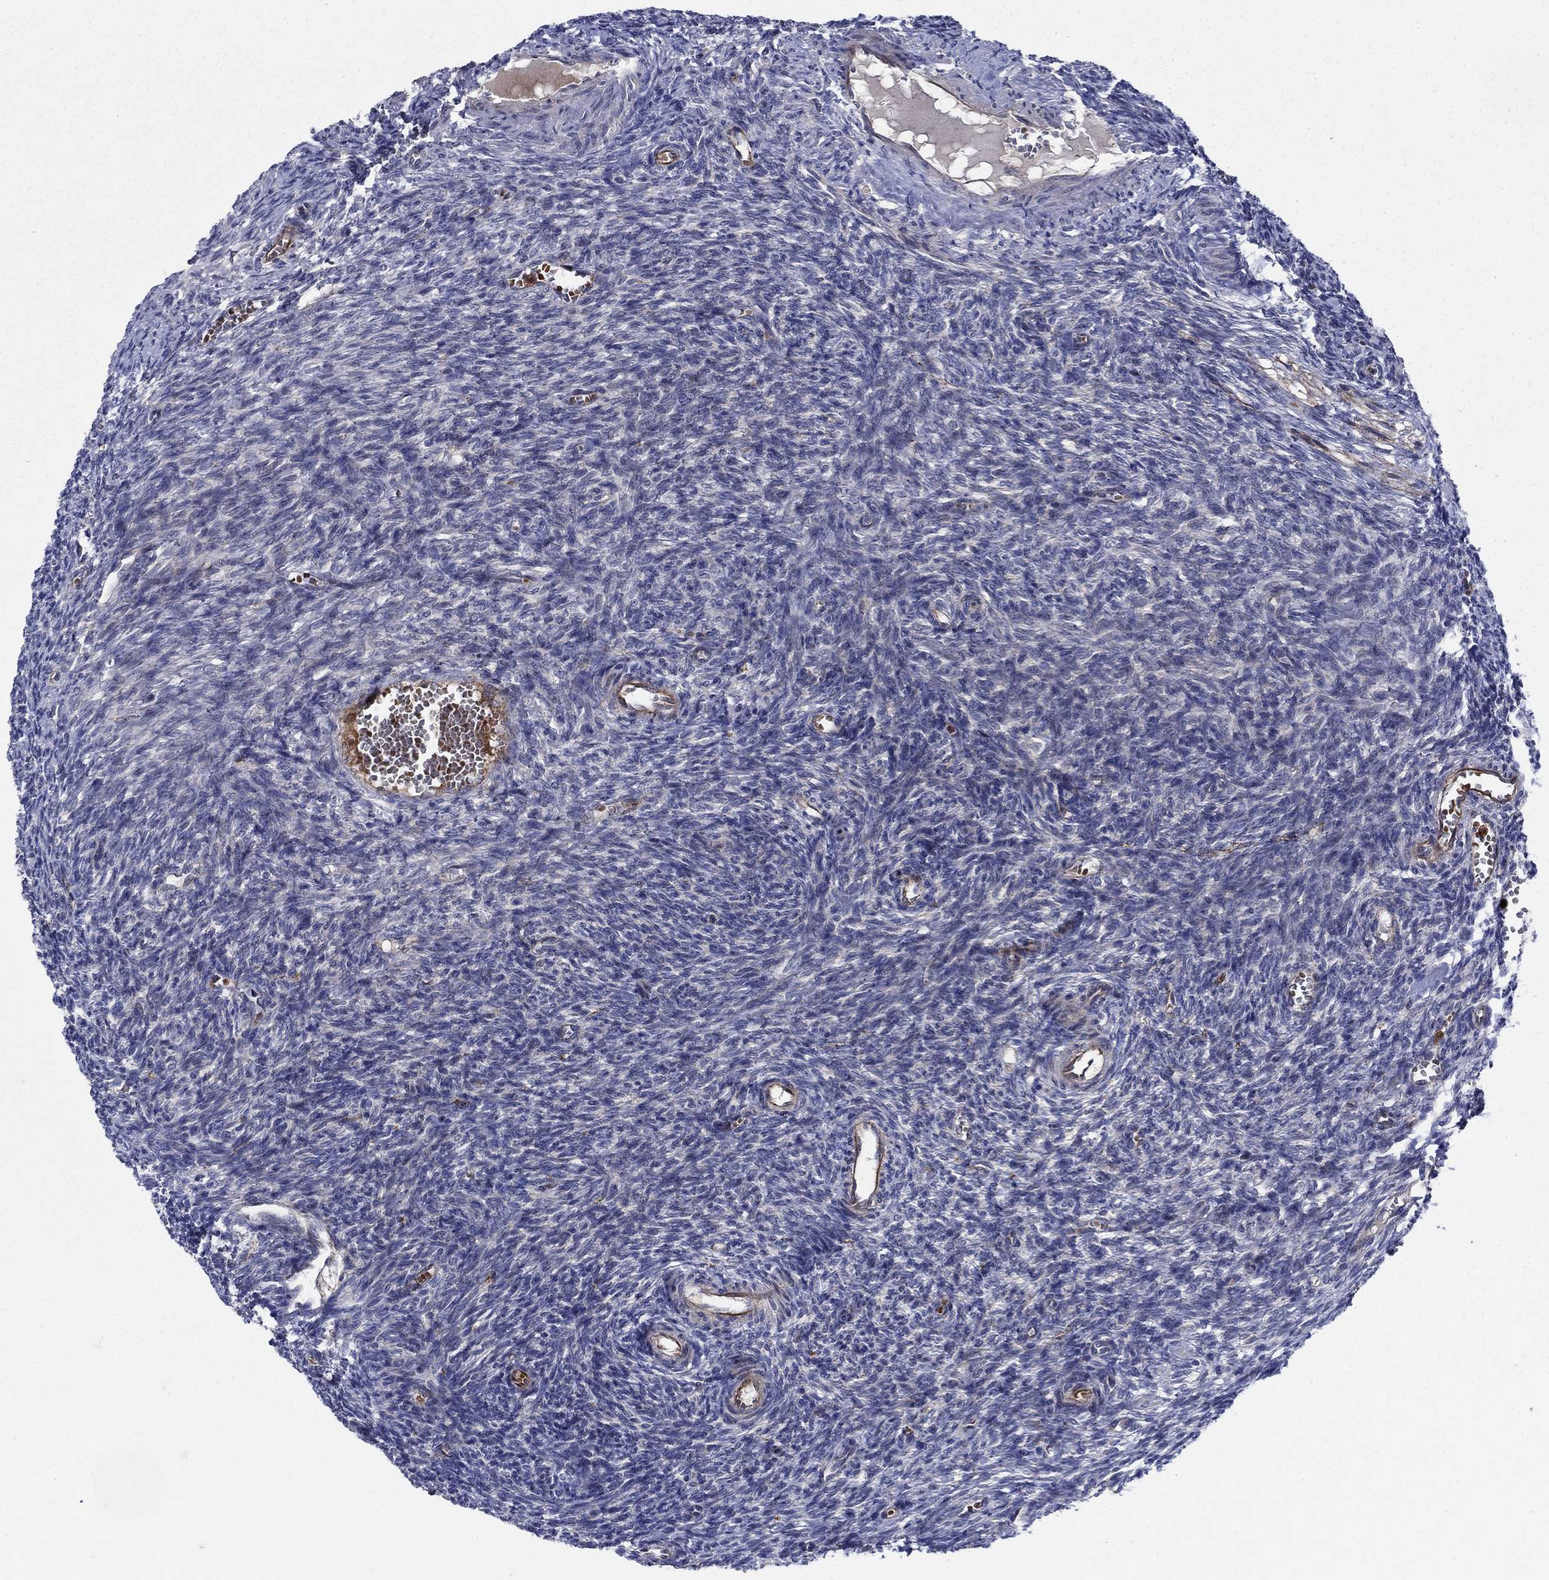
{"staining": {"intensity": "moderate", "quantity": ">75%", "location": "cytoplasmic/membranous"}, "tissue": "ovary", "cell_type": "Follicle cells", "image_type": "normal", "snomed": [{"axis": "morphology", "description": "Normal tissue, NOS"}, {"axis": "topography", "description": "Ovary"}], "caption": "Immunohistochemical staining of benign ovary reveals moderate cytoplasmic/membranous protein staining in about >75% of follicle cells. Immunohistochemistry stains the protein of interest in brown and the nuclei are stained blue.", "gene": "RNF19B", "patient": {"sex": "female", "age": 27}}